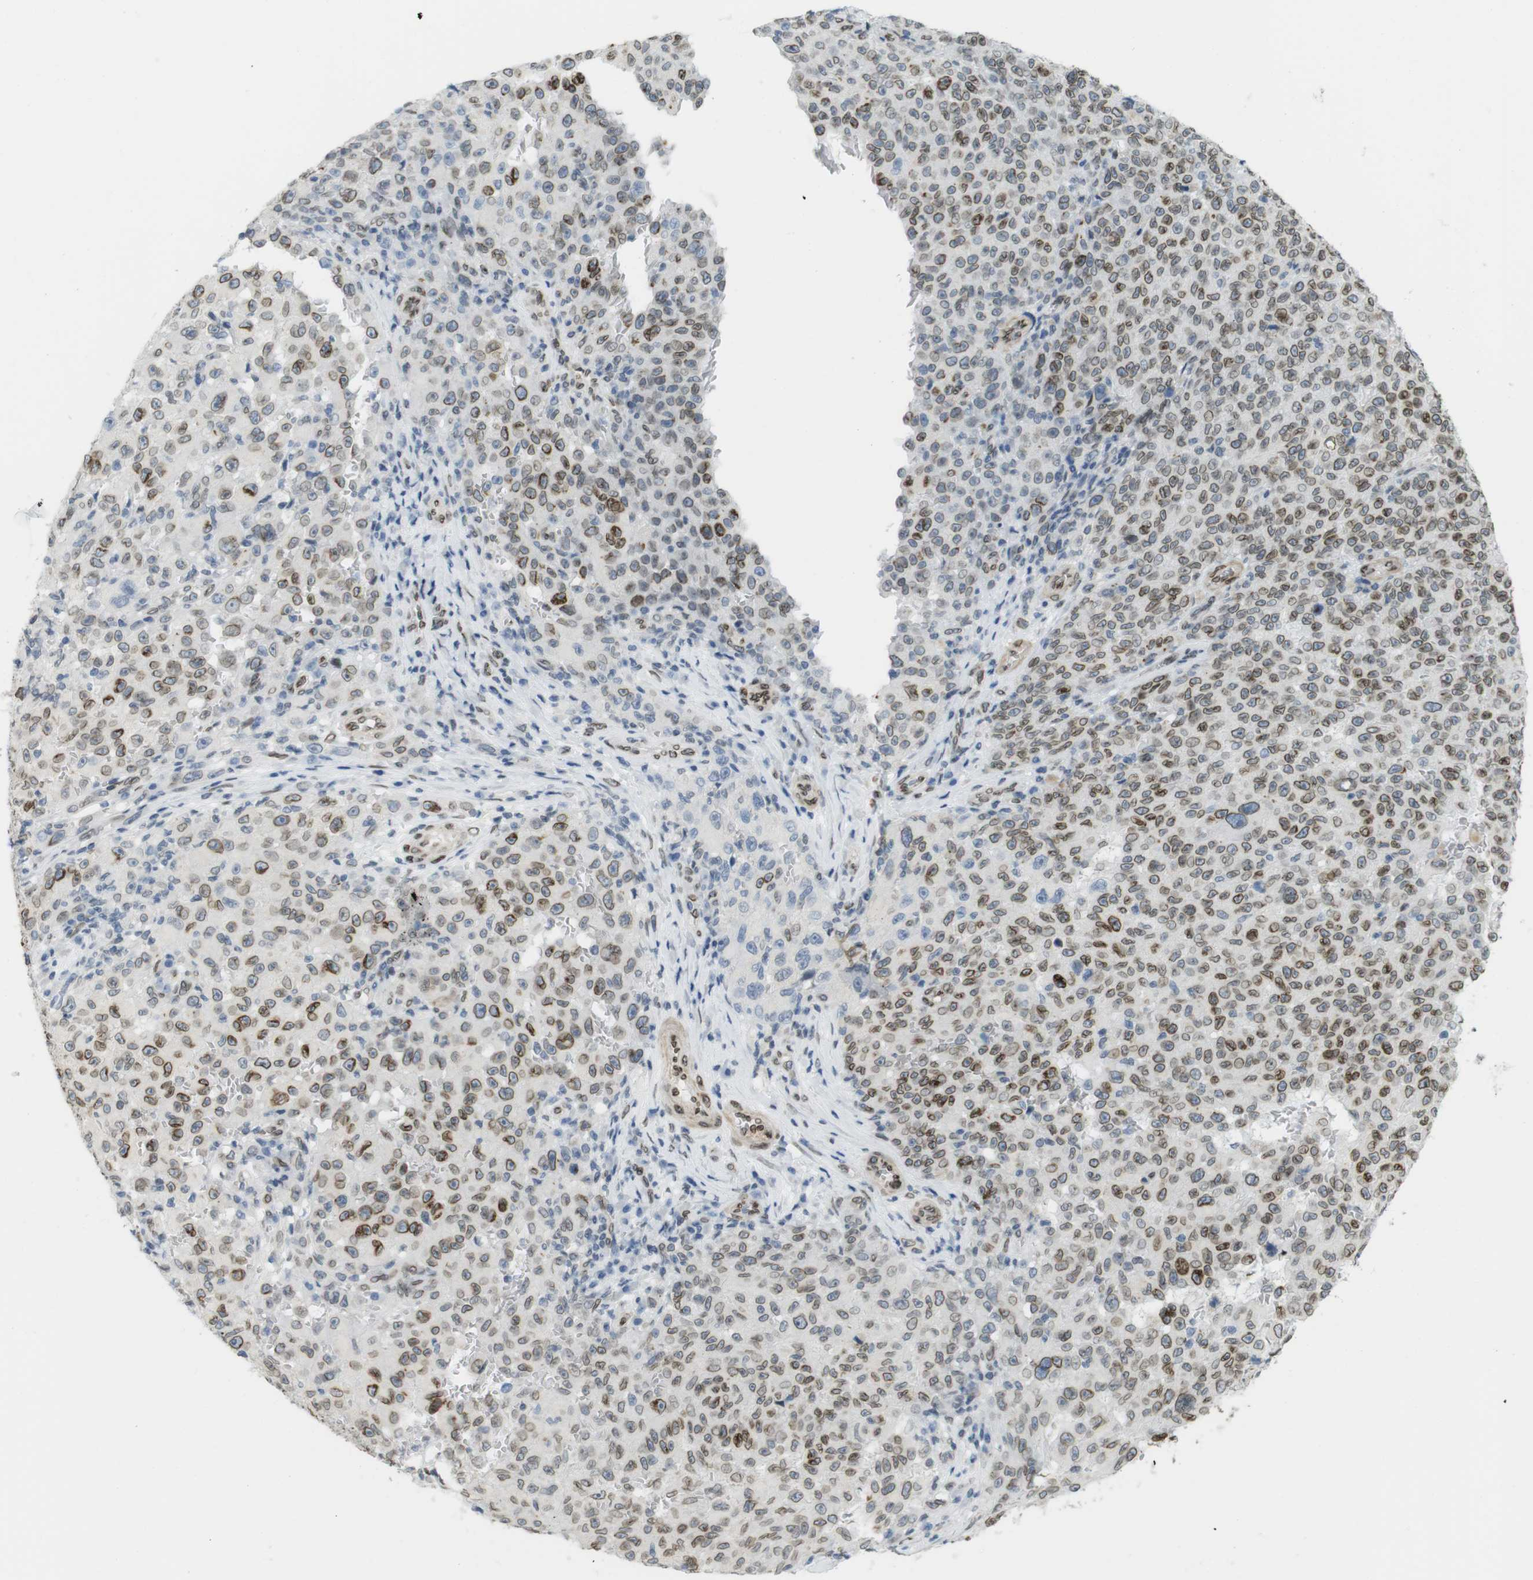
{"staining": {"intensity": "moderate", "quantity": ">75%", "location": "cytoplasmic/membranous,nuclear"}, "tissue": "melanoma", "cell_type": "Tumor cells", "image_type": "cancer", "snomed": [{"axis": "morphology", "description": "Malignant melanoma, NOS"}, {"axis": "topography", "description": "Skin"}], "caption": "High-magnification brightfield microscopy of melanoma stained with DAB (brown) and counterstained with hematoxylin (blue). tumor cells exhibit moderate cytoplasmic/membranous and nuclear expression is appreciated in approximately>75% of cells. (Stains: DAB (3,3'-diaminobenzidine) in brown, nuclei in blue, Microscopy: brightfield microscopy at high magnification).", "gene": "ARL6IP6", "patient": {"sex": "female", "age": 82}}